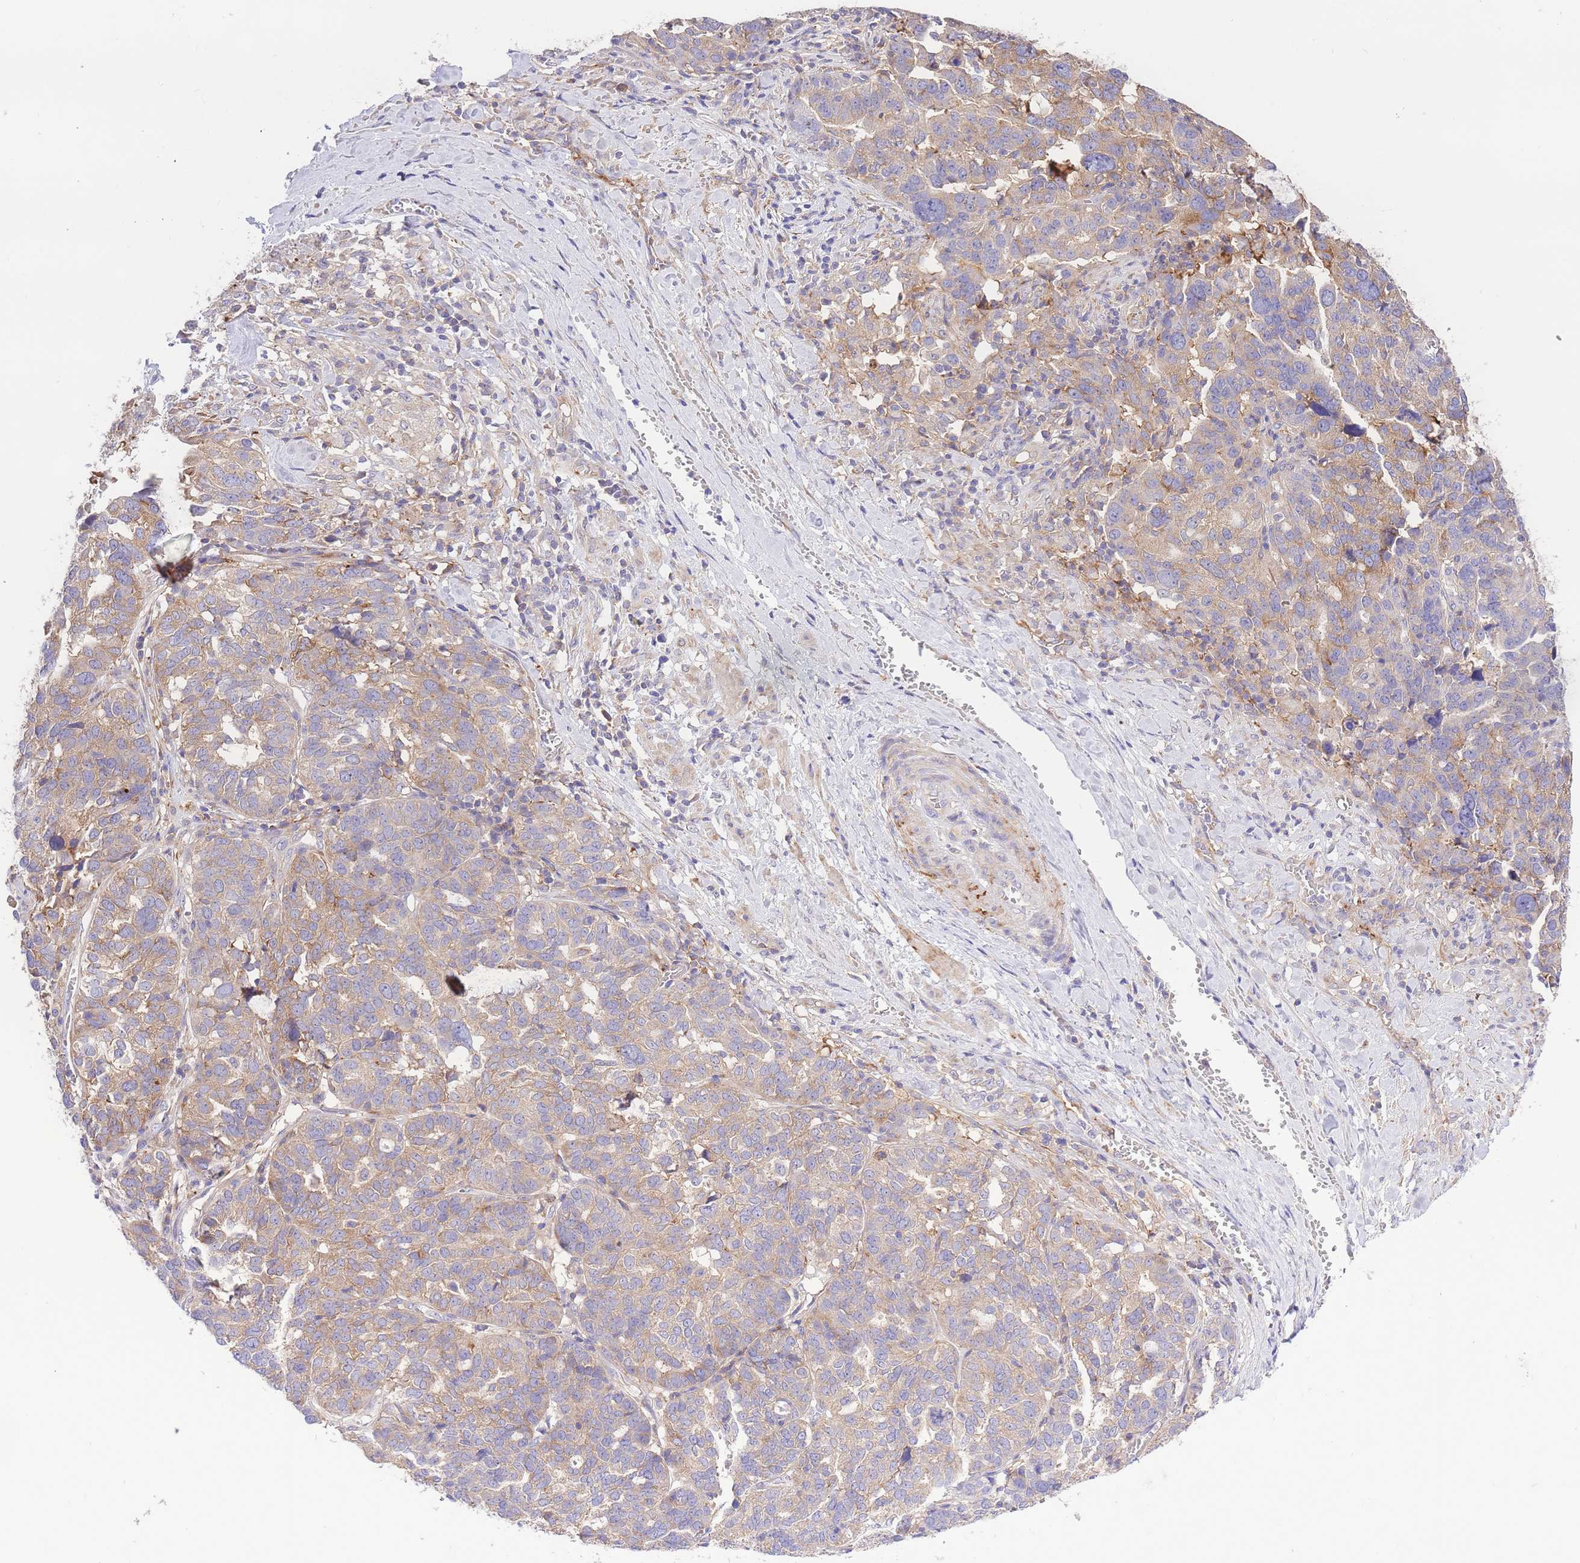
{"staining": {"intensity": "moderate", "quantity": "25%-75%", "location": "cytoplasmic/membranous"}, "tissue": "ovarian cancer", "cell_type": "Tumor cells", "image_type": "cancer", "snomed": [{"axis": "morphology", "description": "Cystadenocarcinoma, serous, NOS"}, {"axis": "topography", "description": "Ovary"}], "caption": "Serous cystadenocarcinoma (ovarian) stained with DAB (3,3'-diaminobenzidine) immunohistochemistry (IHC) demonstrates medium levels of moderate cytoplasmic/membranous positivity in approximately 25%-75% of tumor cells.", "gene": "INSYN2B", "patient": {"sex": "female", "age": 59}}